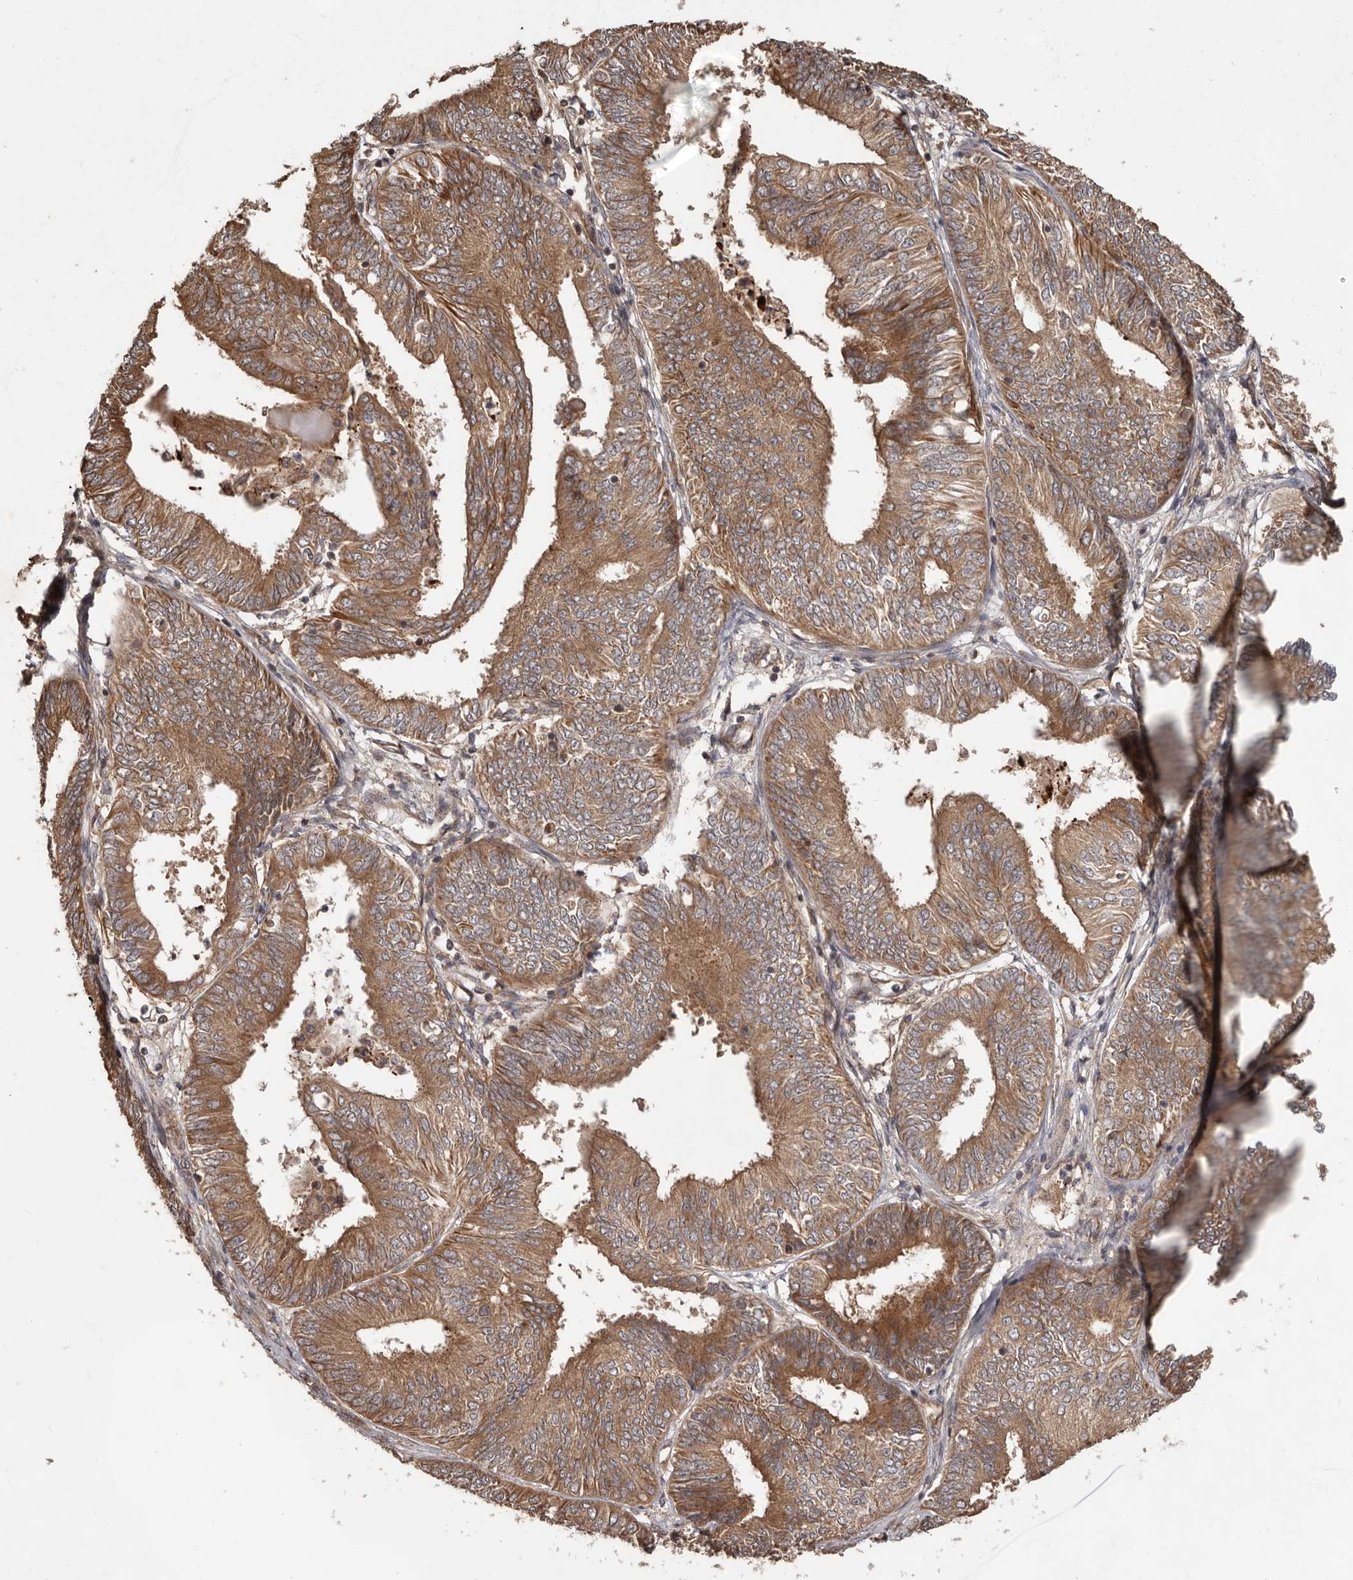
{"staining": {"intensity": "moderate", "quantity": ">75%", "location": "cytoplasmic/membranous"}, "tissue": "endometrial cancer", "cell_type": "Tumor cells", "image_type": "cancer", "snomed": [{"axis": "morphology", "description": "Adenocarcinoma, NOS"}, {"axis": "topography", "description": "Endometrium"}], "caption": "DAB (3,3'-diaminobenzidine) immunohistochemical staining of adenocarcinoma (endometrial) reveals moderate cytoplasmic/membranous protein positivity in approximately >75% of tumor cells. (DAB IHC with brightfield microscopy, high magnification).", "gene": "STK36", "patient": {"sex": "female", "age": 58}}